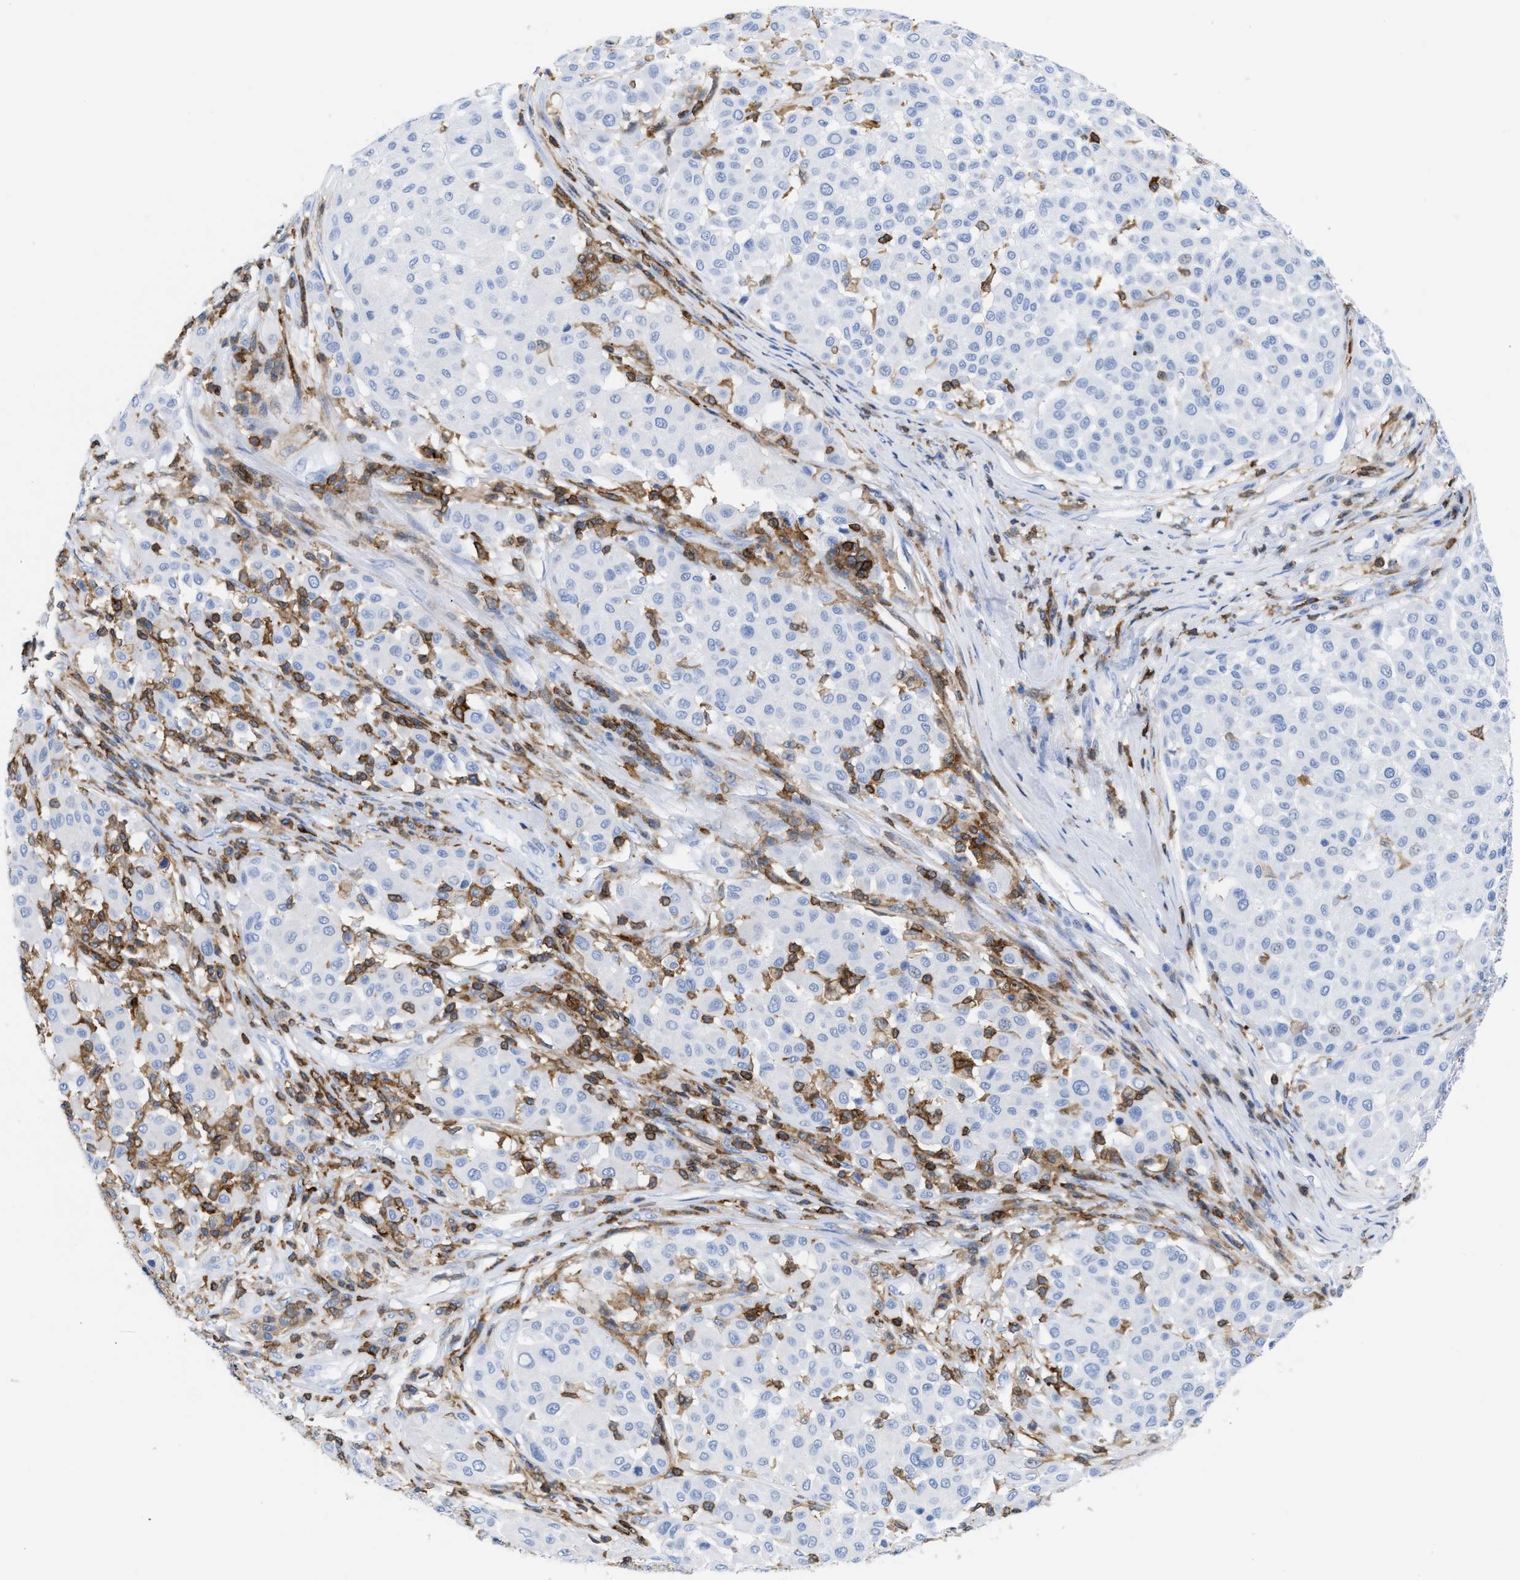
{"staining": {"intensity": "negative", "quantity": "none", "location": "none"}, "tissue": "melanoma", "cell_type": "Tumor cells", "image_type": "cancer", "snomed": [{"axis": "morphology", "description": "Malignant melanoma, Metastatic site"}, {"axis": "topography", "description": "Soft tissue"}], "caption": "Immunohistochemical staining of human melanoma displays no significant positivity in tumor cells.", "gene": "LCP1", "patient": {"sex": "male", "age": 41}}